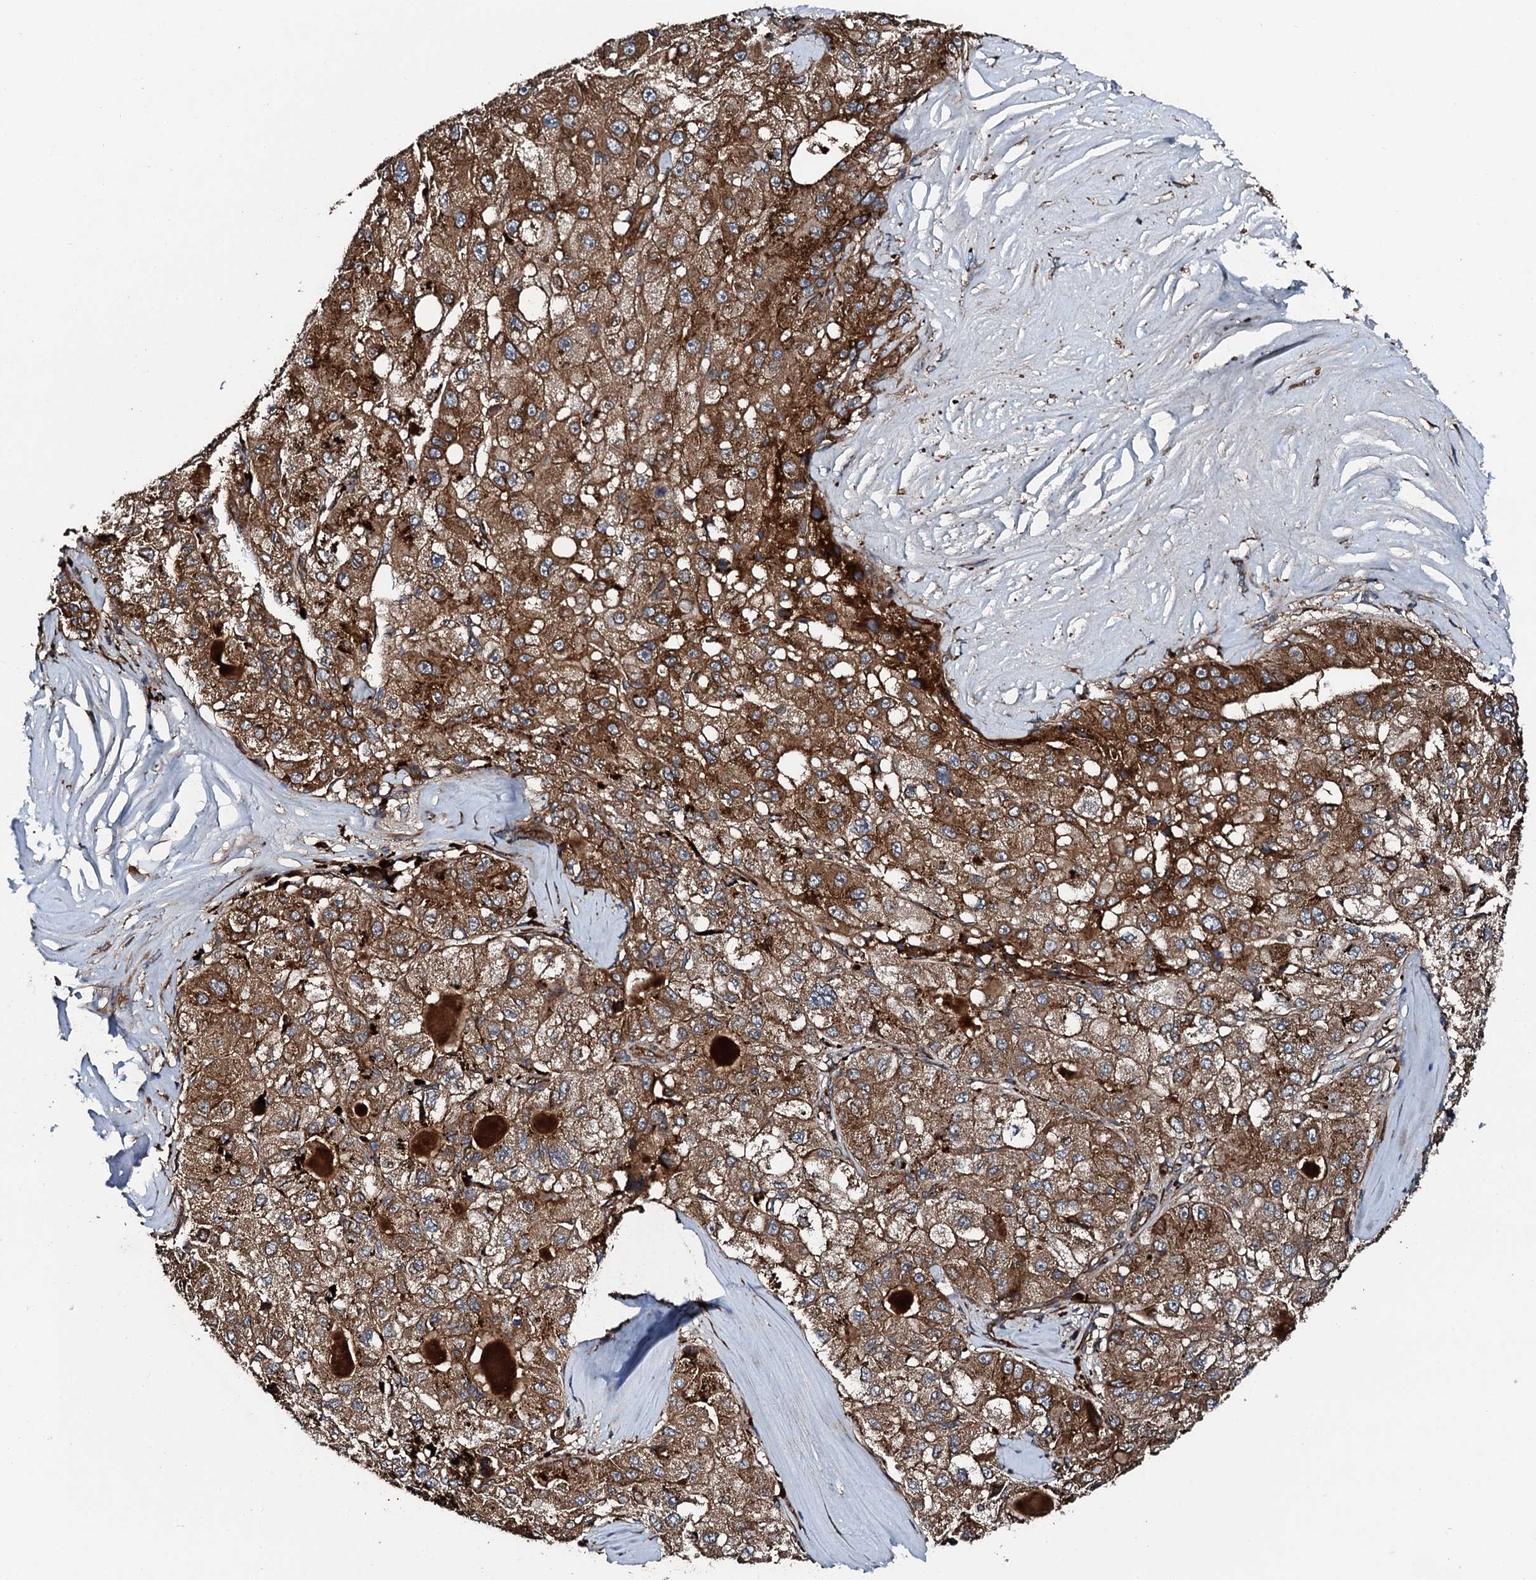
{"staining": {"intensity": "strong", "quantity": ">75%", "location": "cytoplasmic/membranous"}, "tissue": "liver cancer", "cell_type": "Tumor cells", "image_type": "cancer", "snomed": [{"axis": "morphology", "description": "Carcinoma, Hepatocellular, NOS"}, {"axis": "topography", "description": "Liver"}], "caption": "Liver hepatocellular carcinoma stained with DAB immunohistochemistry exhibits high levels of strong cytoplasmic/membranous staining in approximately >75% of tumor cells.", "gene": "FLYWCH1", "patient": {"sex": "male", "age": 80}}